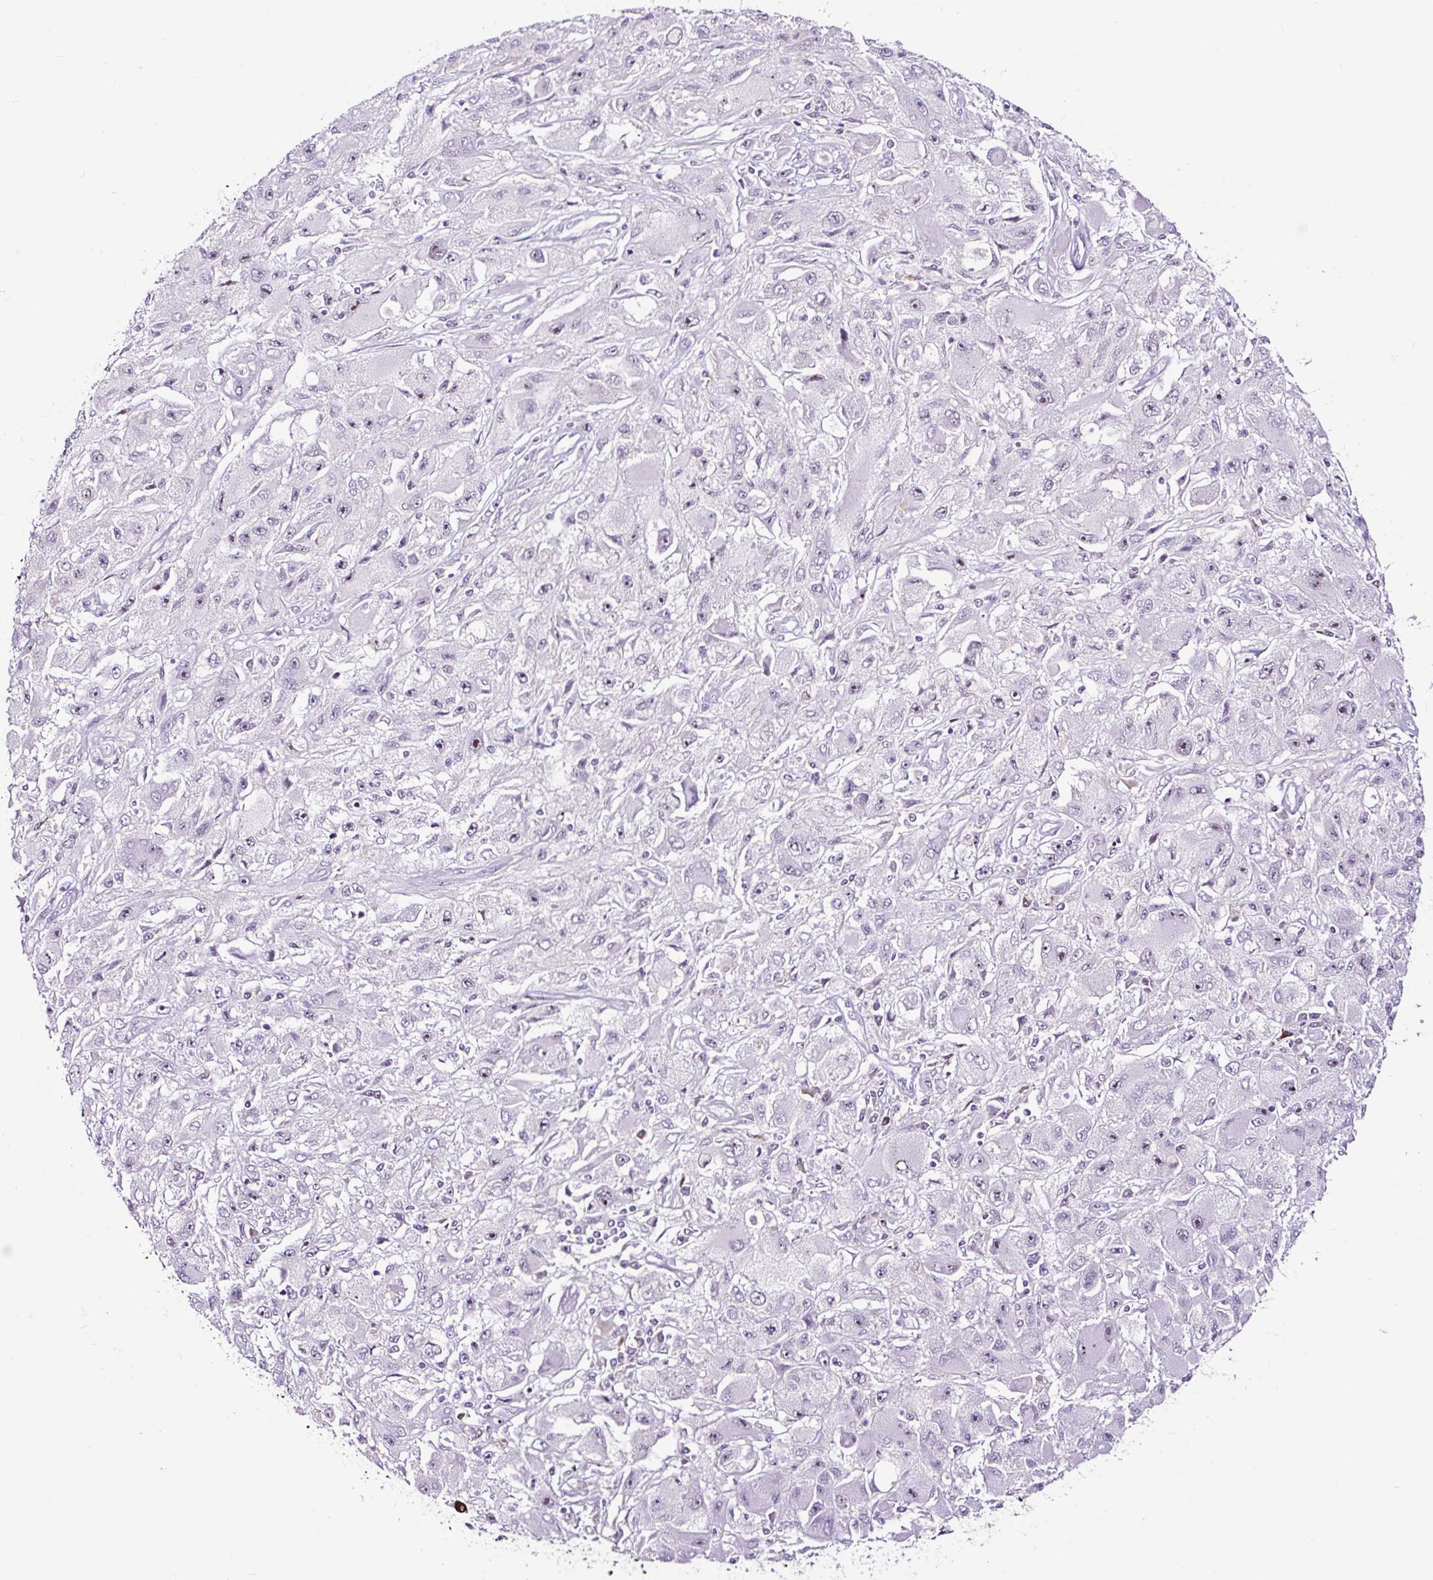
{"staining": {"intensity": "weak", "quantity": "<25%", "location": "nuclear"}, "tissue": "melanoma", "cell_type": "Tumor cells", "image_type": "cancer", "snomed": [{"axis": "morphology", "description": "Malignant melanoma, Metastatic site"}, {"axis": "topography", "description": "Skin"}], "caption": "Tumor cells show no significant protein expression in malignant melanoma (metastatic site).", "gene": "NOM1", "patient": {"sex": "male", "age": 53}}